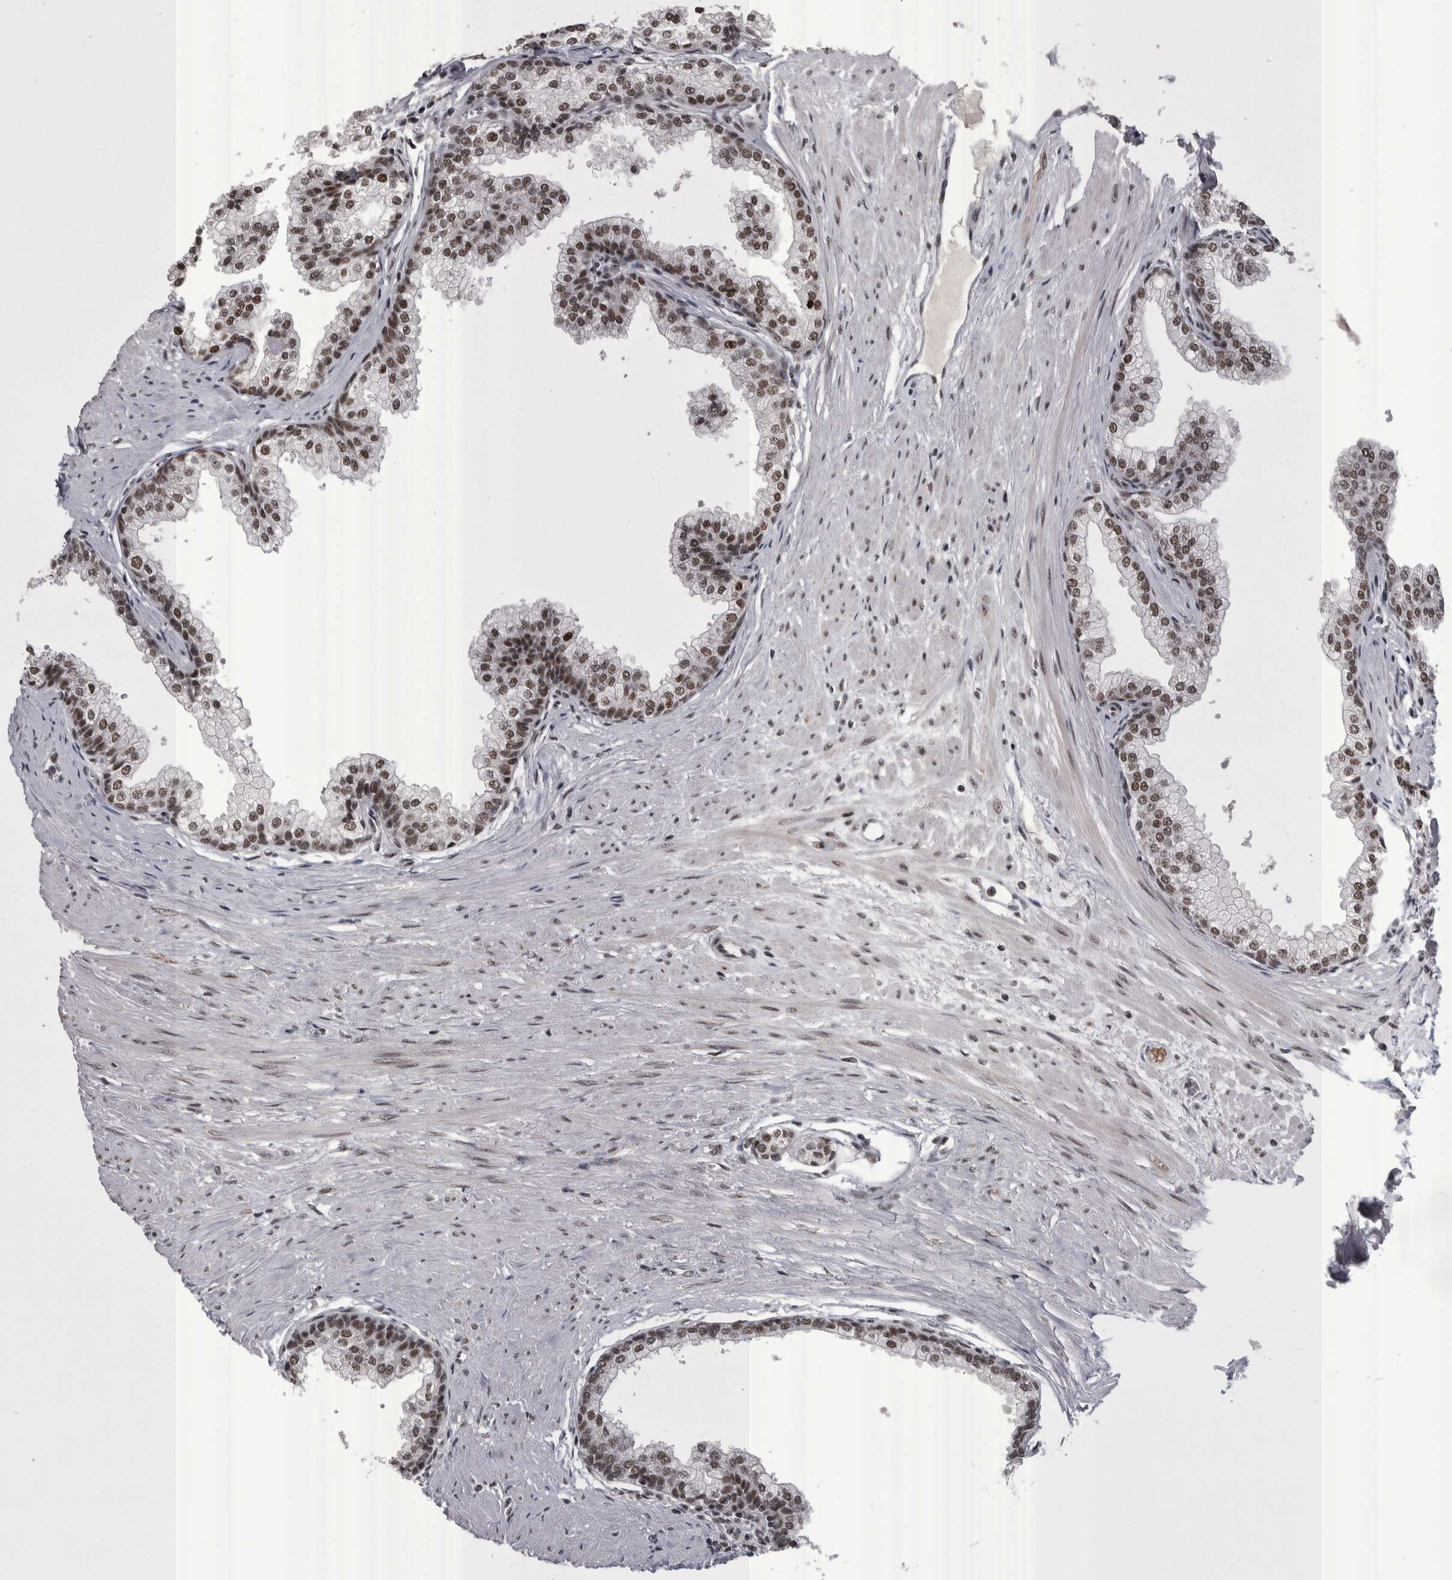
{"staining": {"intensity": "moderate", "quantity": ">75%", "location": "nuclear"}, "tissue": "prostate", "cell_type": "Glandular cells", "image_type": "normal", "snomed": [{"axis": "morphology", "description": "Normal tissue, NOS"}, {"axis": "morphology", "description": "Urothelial carcinoma, Low grade"}, {"axis": "topography", "description": "Urinary bladder"}, {"axis": "topography", "description": "Prostate"}], "caption": "Approximately >75% of glandular cells in normal human prostate show moderate nuclear protein positivity as visualized by brown immunohistochemical staining.", "gene": "DMTF1", "patient": {"sex": "male", "age": 60}}